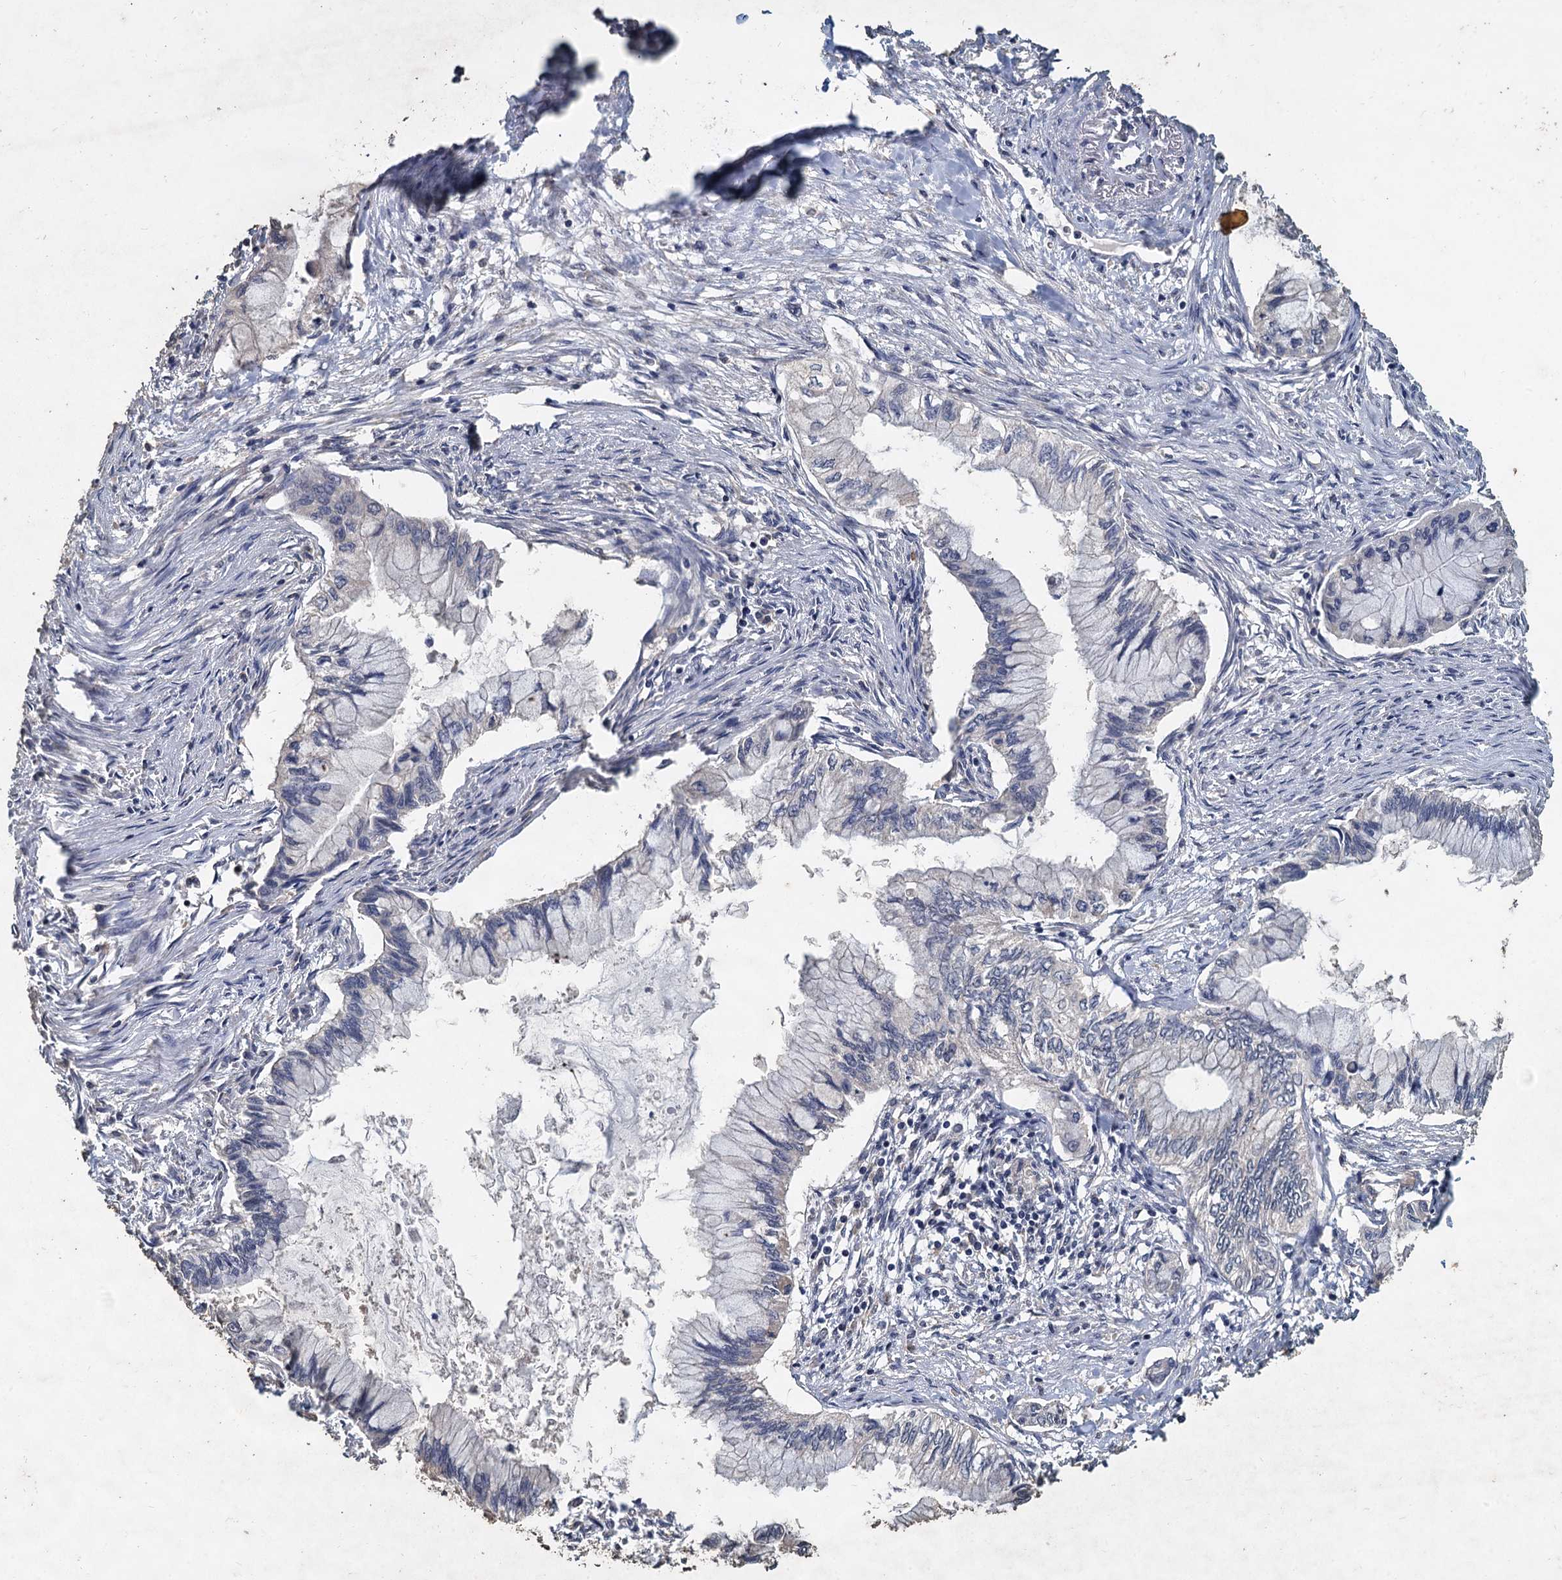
{"staining": {"intensity": "negative", "quantity": "none", "location": "none"}, "tissue": "pancreatic cancer", "cell_type": "Tumor cells", "image_type": "cancer", "snomed": [{"axis": "morphology", "description": "Adenocarcinoma, NOS"}, {"axis": "topography", "description": "Pancreas"}], "caption": "Human pancreatic adenocarcinoma stained for a protein using IHC reveals no expression in tumor cells.", "gene": "CCDC61", "patient": {"sex": "male", "age": 48}}